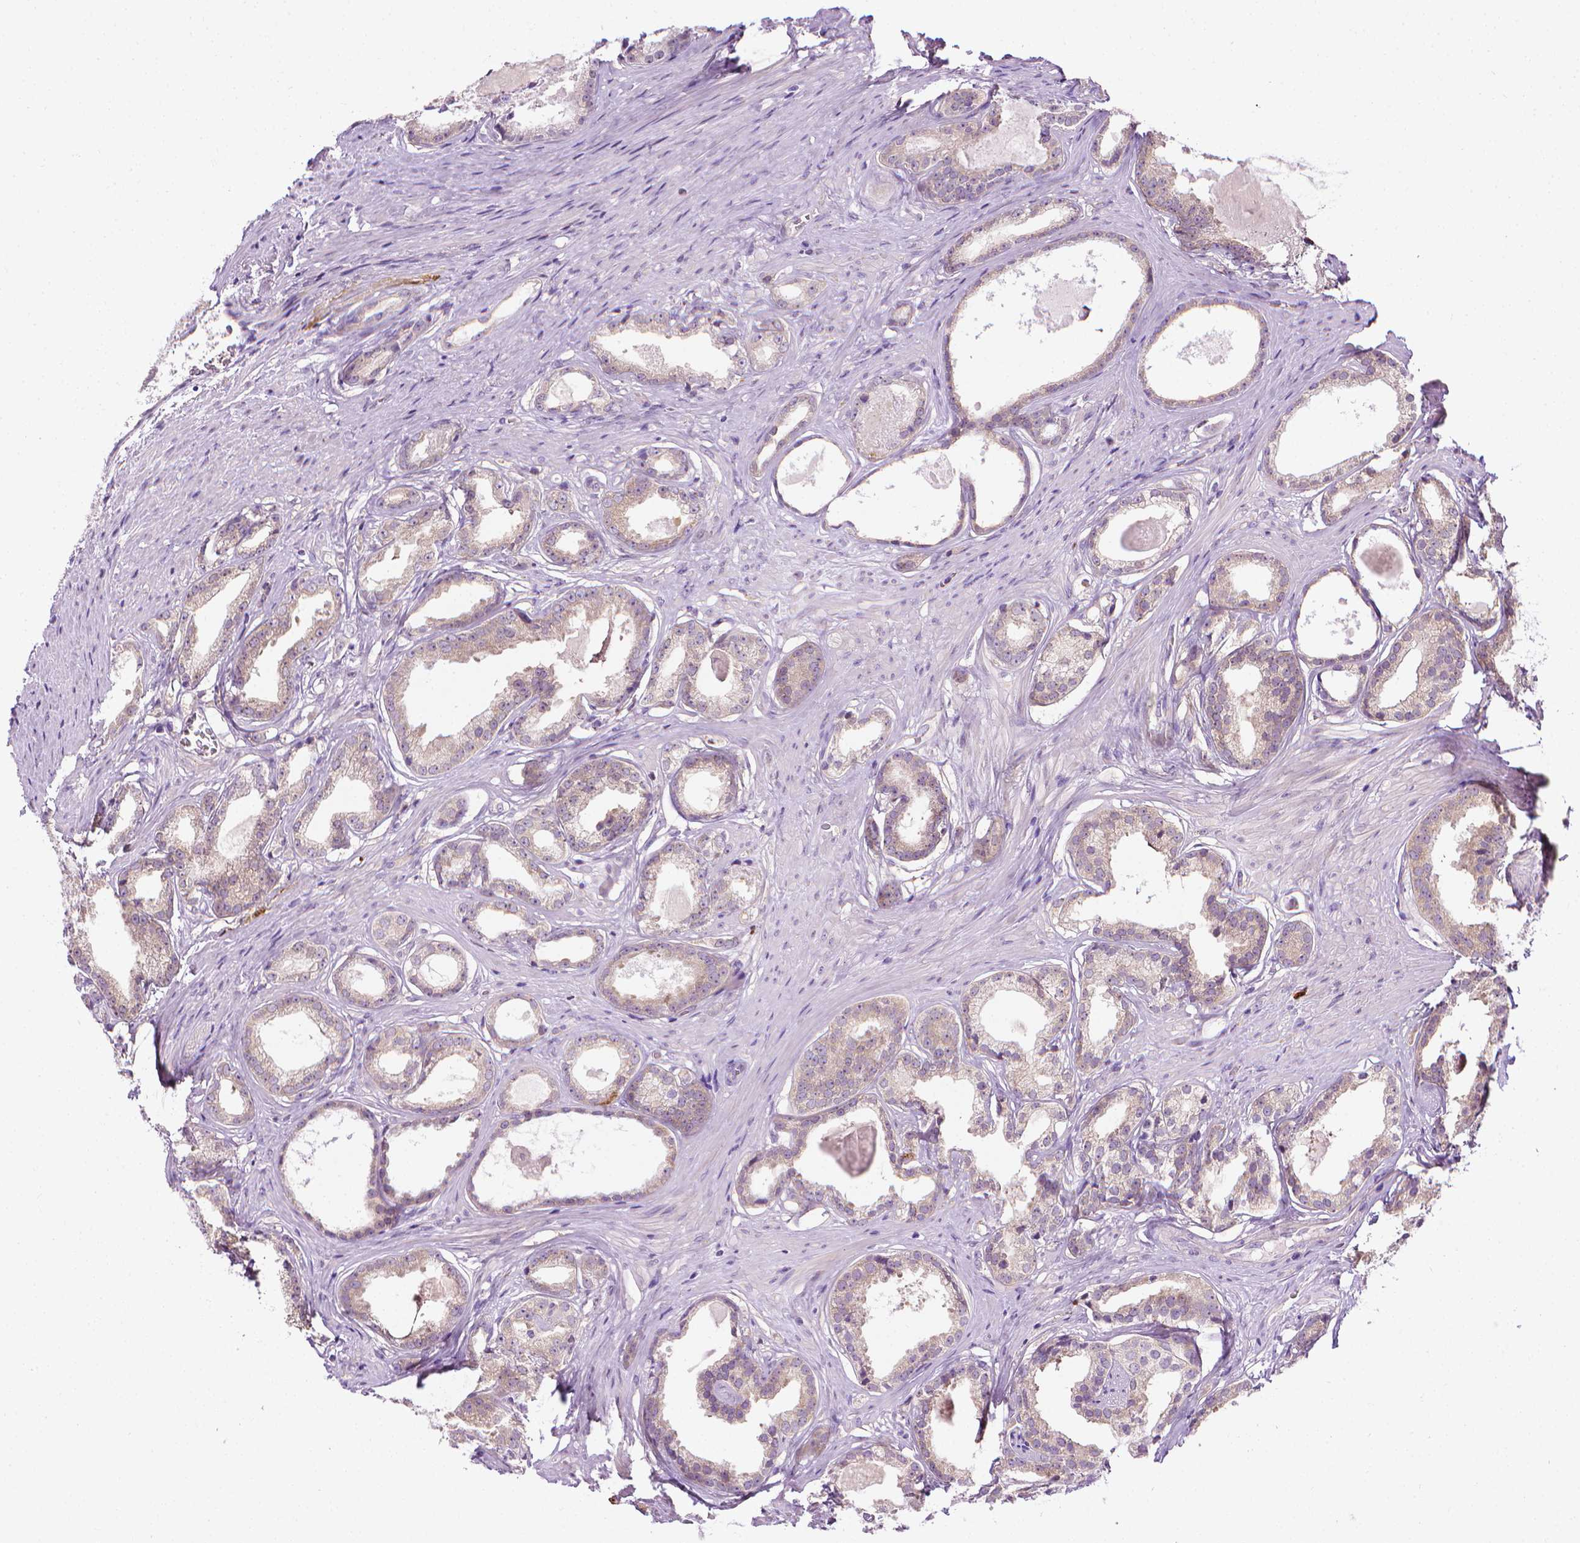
{"staining": {"intensity": "negative", "quantity": "none", "location": "none"}, "tissue": "prostate cancer", "cell_type": "Tumor cells", "image_type": "cancer", "snomed": [{"axis": "morphology", "description": "Adenocarcinoma, Low grade"}, {"axis": "topography", "description": "Prostate"}], "caption": "Image shows no protein expression in tumor cells of prostate adenocarcinoma (low-grade) tissue.", "gene": "MCOLN3", "patient": {"sex": "male", "age": 65}}